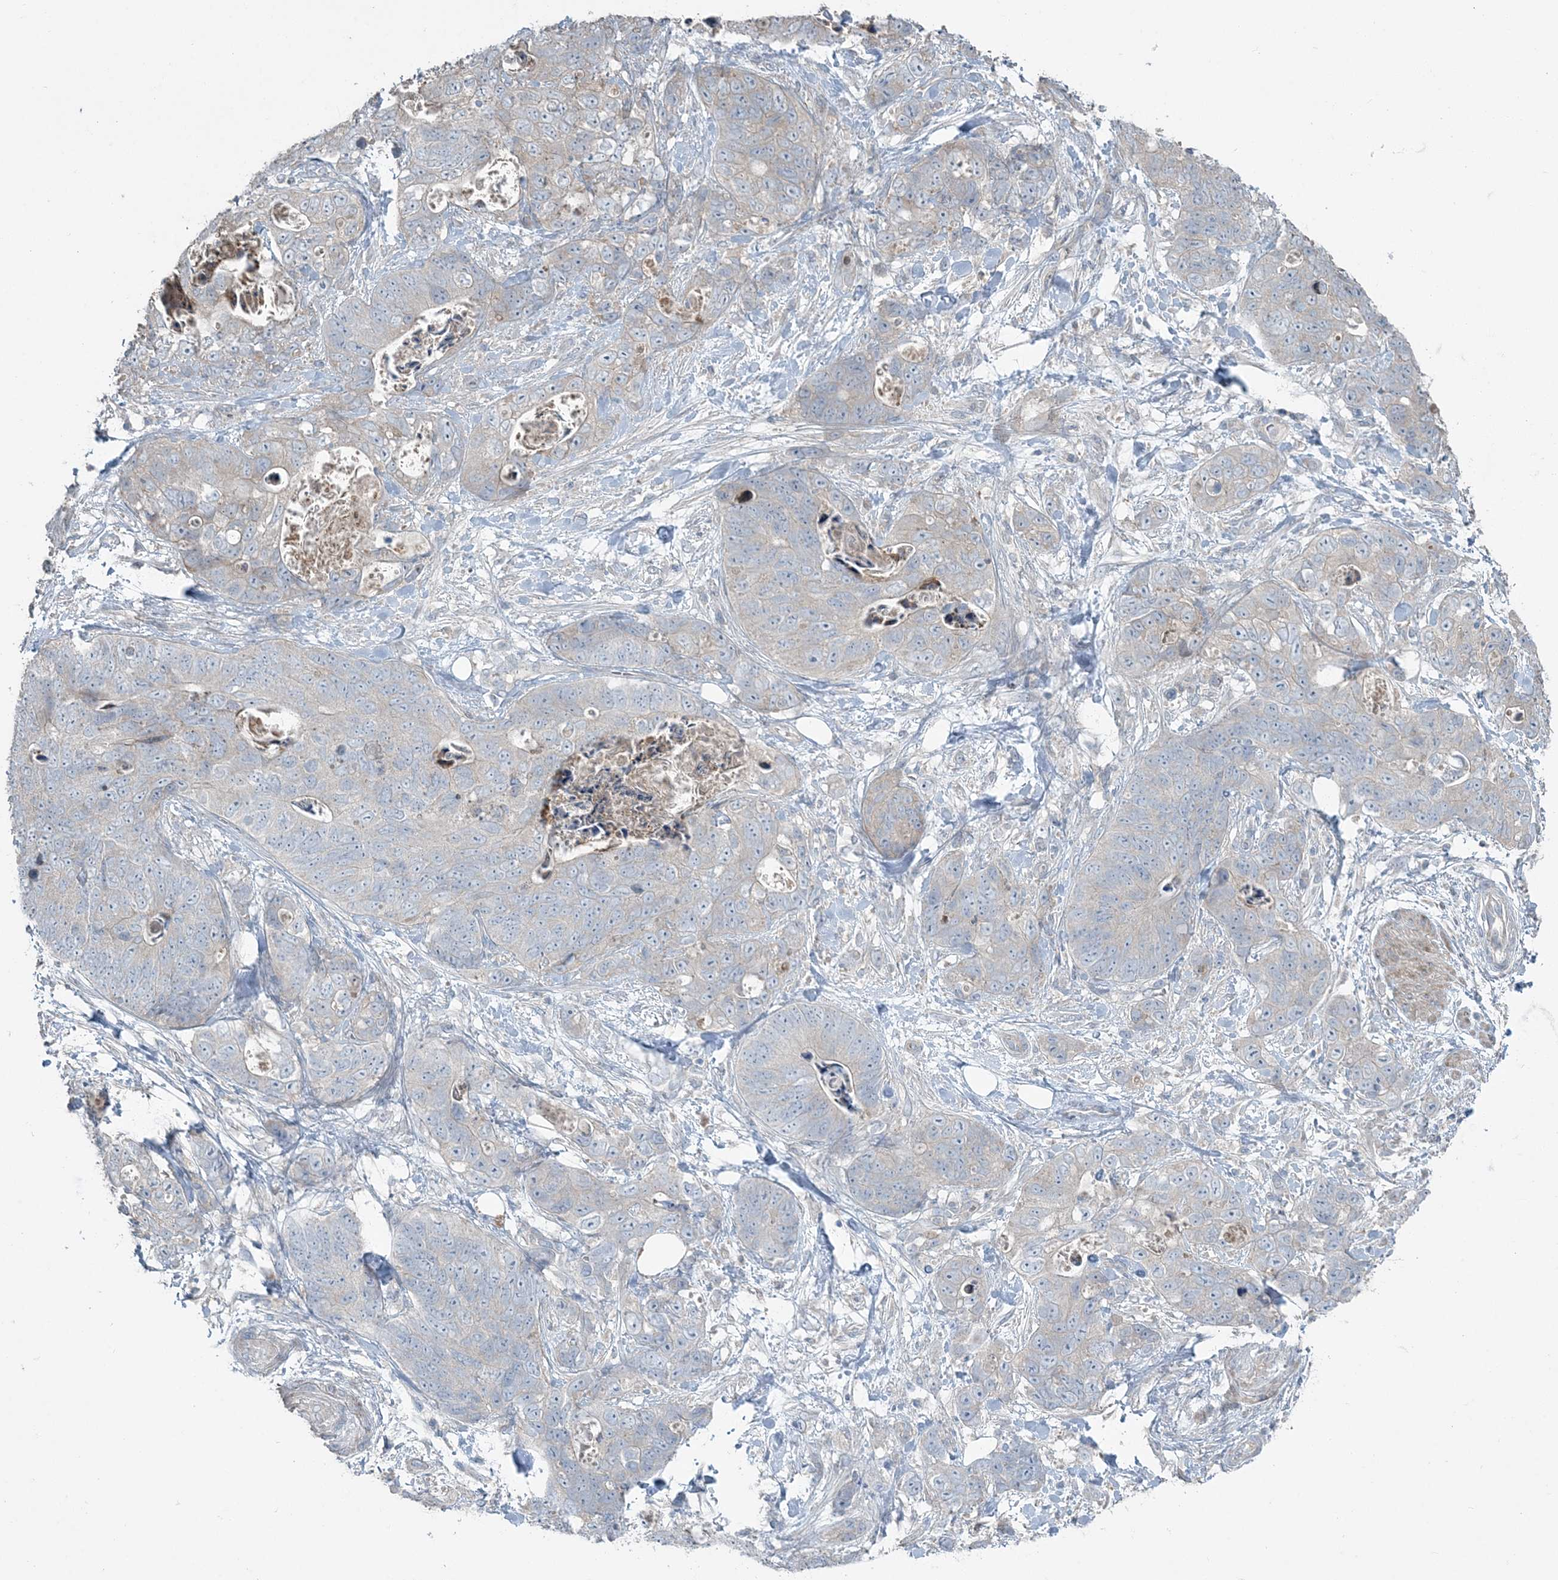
{"staining": {"intensity": "negative", "quantity": "none", "location": "none"}, "tissue": "stomach cancer", "cell_type": "Tumor cells", "image_type": "cancer", "snomed": [{"axis": "morphology", "description": "Normal tissue, NOS"}, {"axis": "morphology", "description": "Adenocarcinoma, NOS"}, {"axis": "topography", "description": "Stomach"}], "caption": "This is a histopathology image of IHC staining of stomach adenocarcinoma, which shows no staining in tumor cells.", "gene": "SLC4A10", "patient": {"sex": "female", "age": 89}}